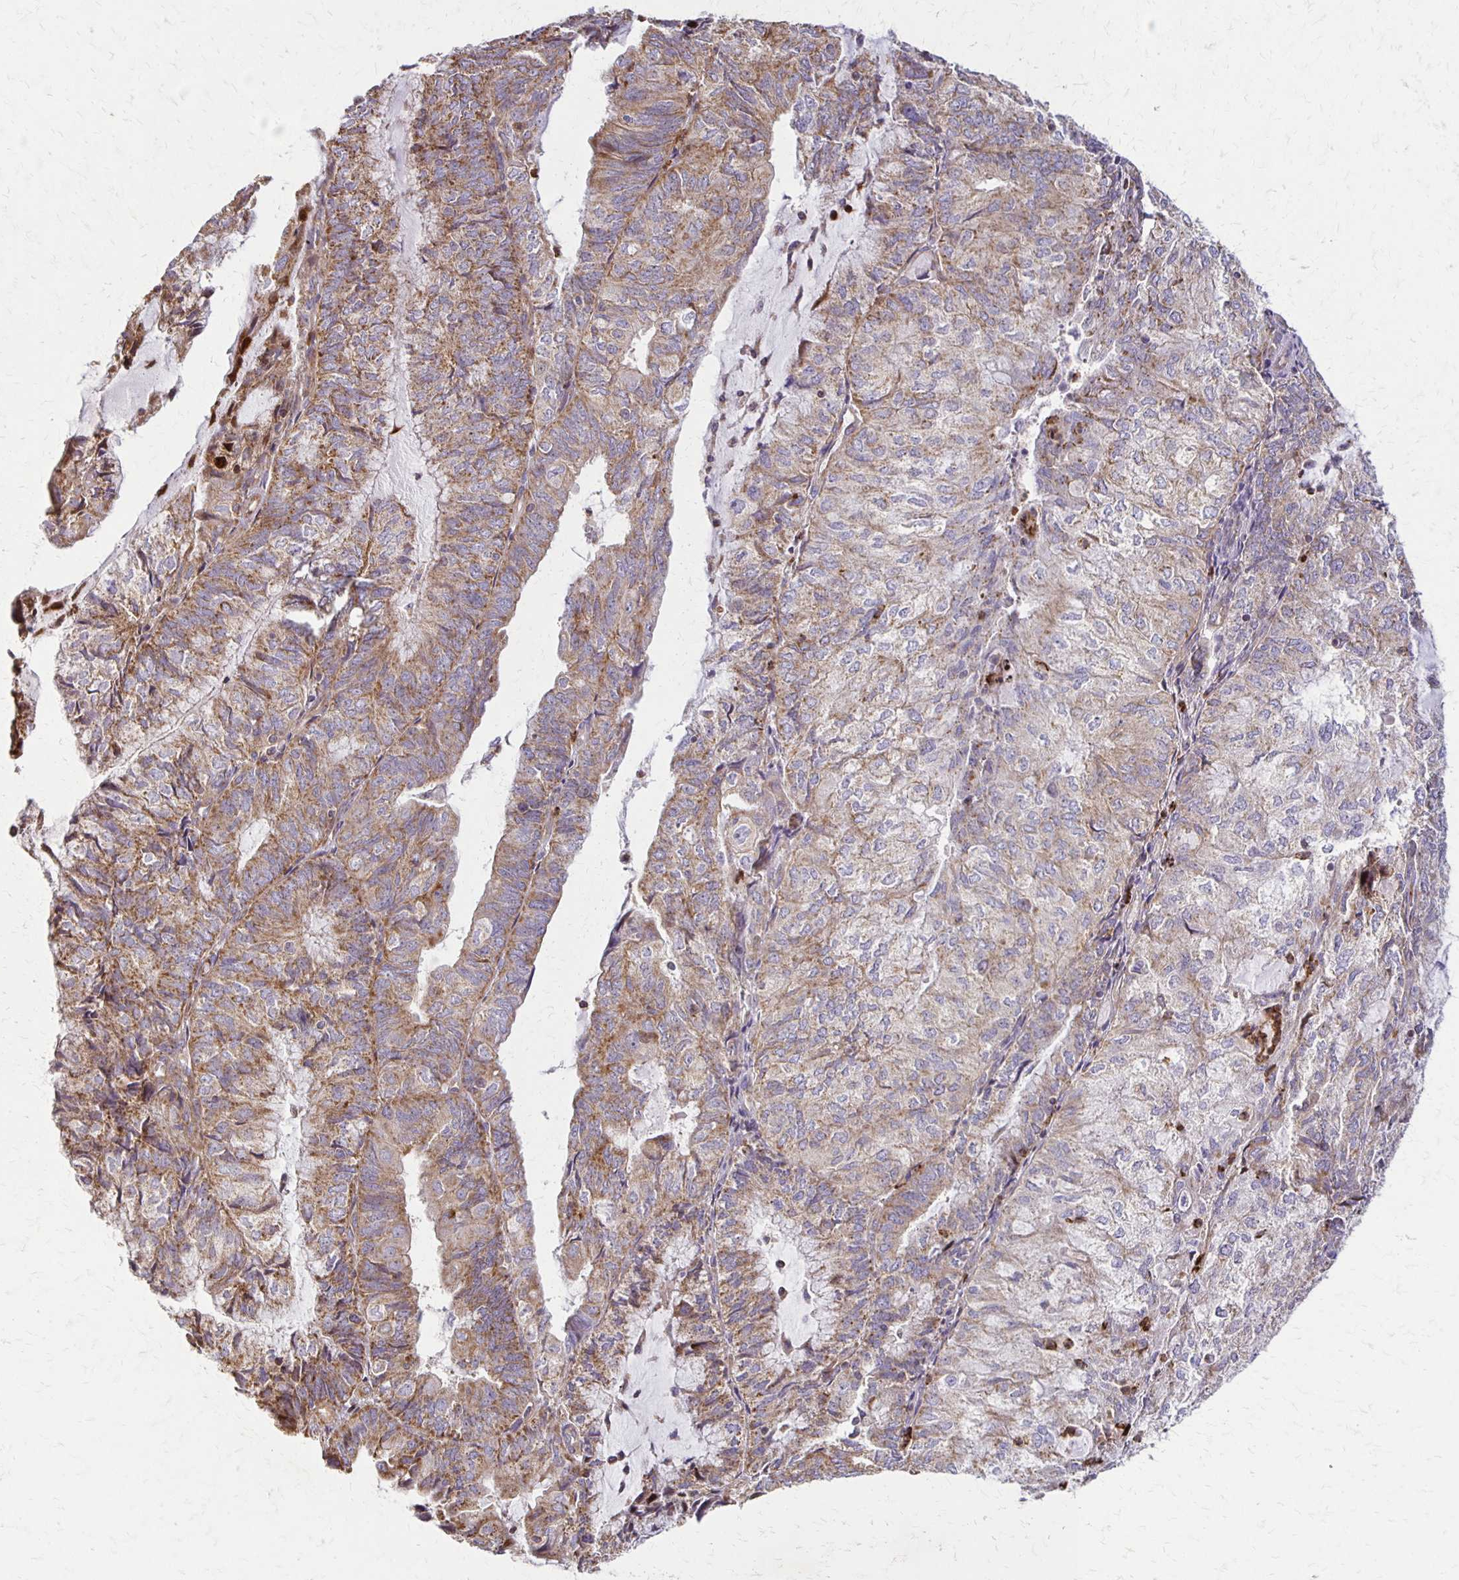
{"staining": {"intensity": "weak", "quantity": "25%-75%", "location": "cytoplasmic/membranous"}, "tissue": "endometrial cancer", "cell_type": "Tumor cells", "image_type": "cancer", "snomed": [{"axis": "morphology", "description": "Adenocarcinoma, NOS"}, {"axis": "topography", "description": "Endometrium"}], "caption": "This image shows immunohistochemistry (IHC) staining of adenocarcinoma (endometrial), with low weak cytoplasmic/membranous staining in approximately 25%-75% of tumor cells.", "gene": "EIF4EBP2", "patient": {"sex": "female", "age": 81}}